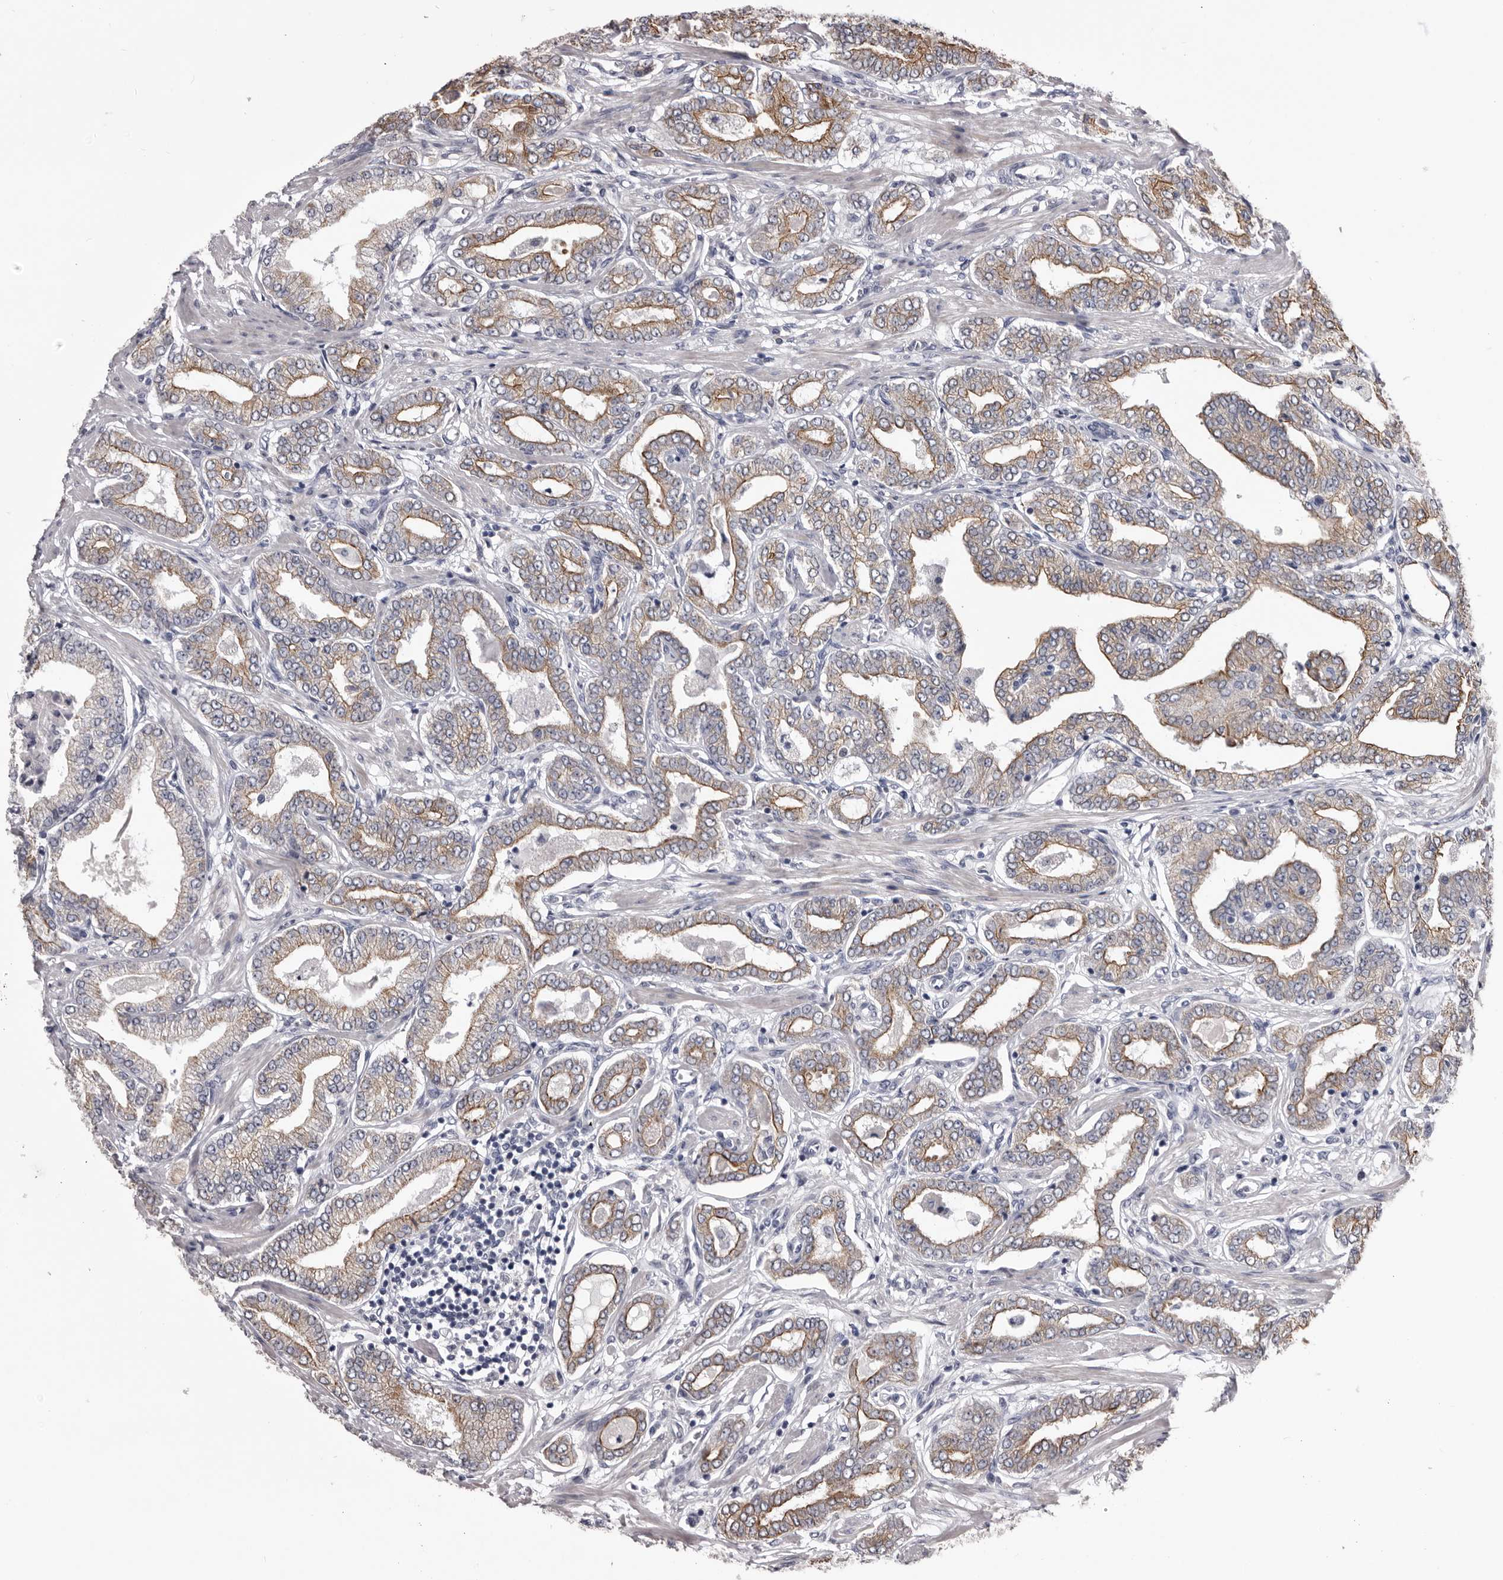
{"staining": {"intensity": "moderate", "quantity": "25%-75%", "location": "cytoplasmic/membranous"}, "tissue": "prostate cancer", "cell_type": "Tumor cells", "image_type": "cancer", "snomed": [{"axis": "morphology", "description": "Adenocarcinoma, Low grade"}, {"axis": "topography", "description": "Prostate"}], "caption": "Adenocarcinoma (low-grade) (prostate) stained with immunohistochemistry demonstrates moderate cytoplasmic/membranous staining in about 25%-75% of tumor cells.", "gene": "LPAR6", "patient": {"sex": "male", "age": 63}}